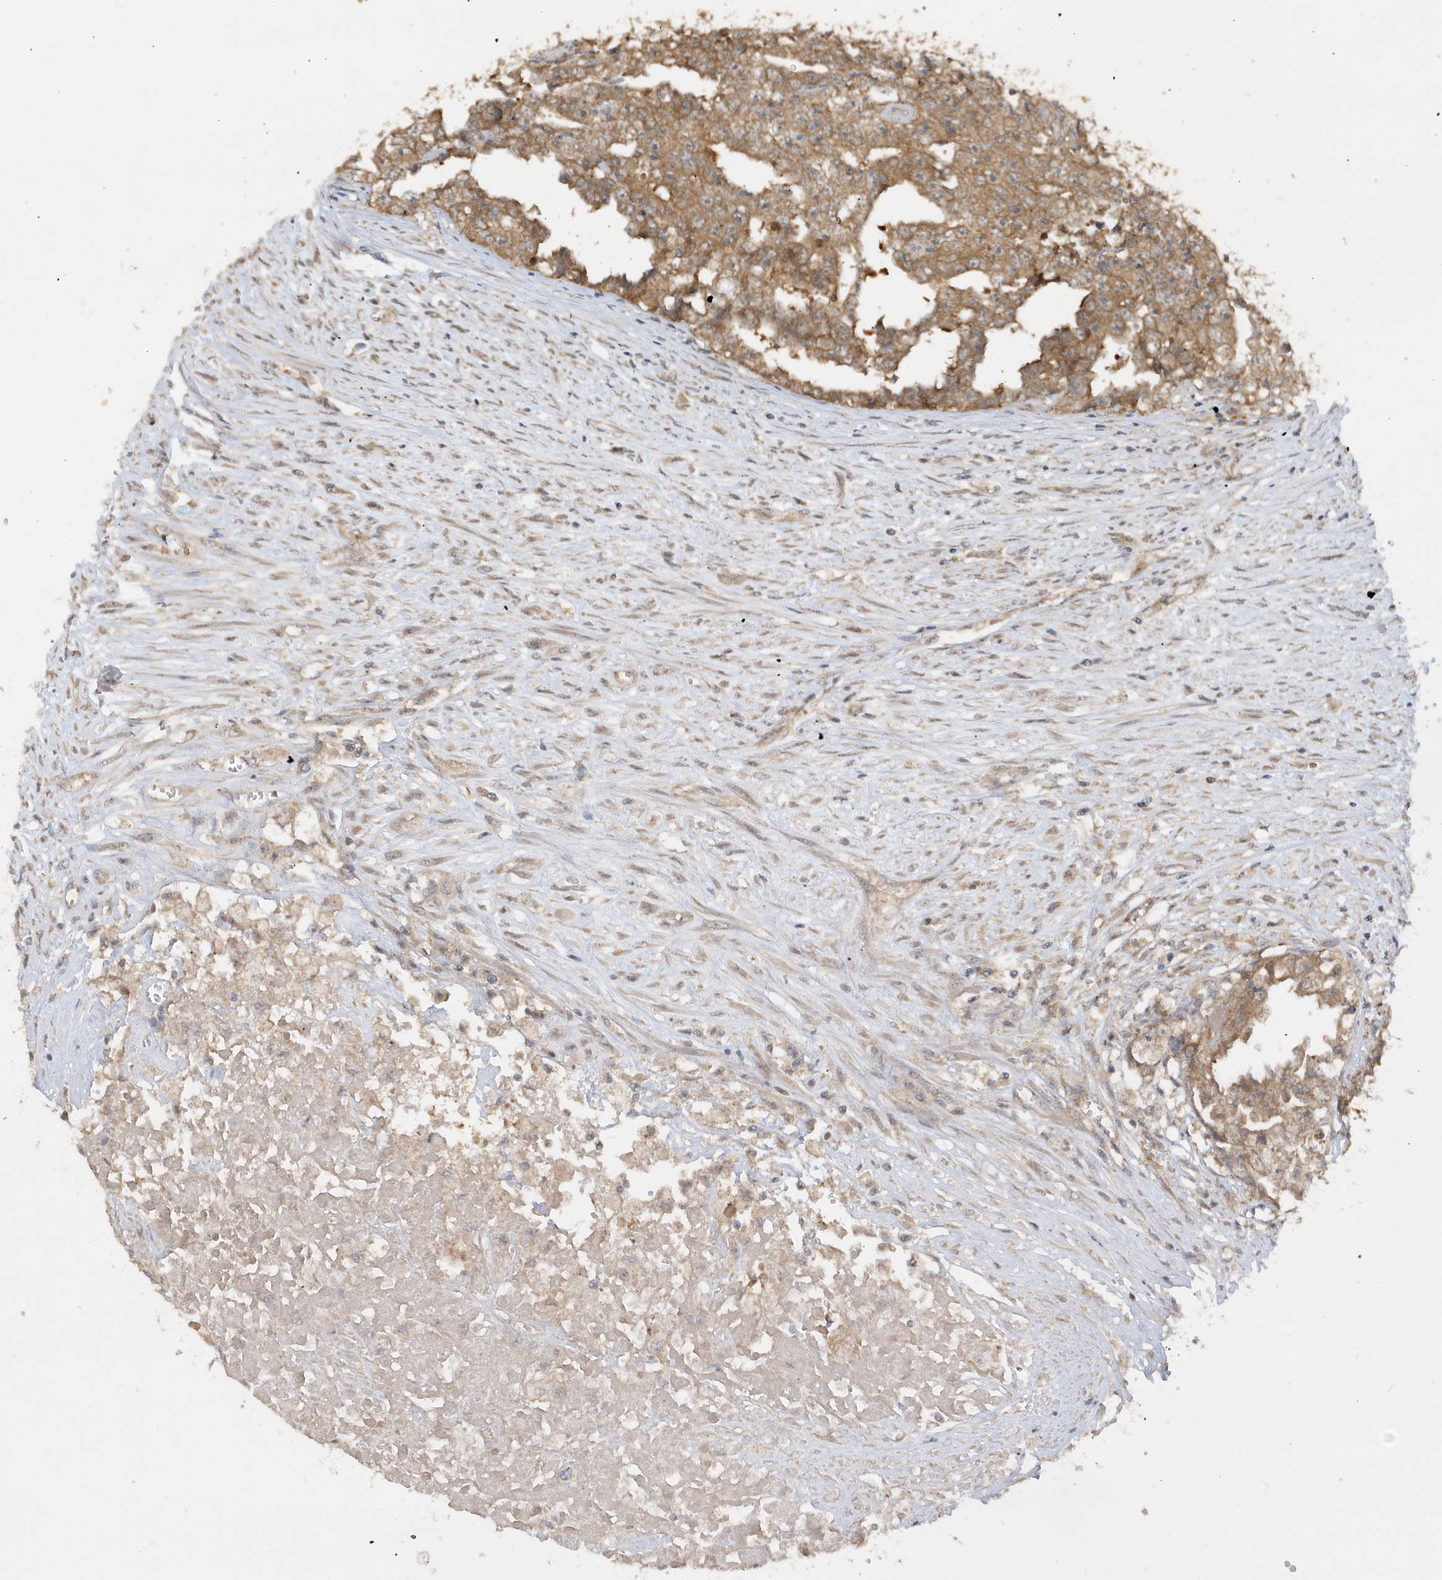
{"staining": {"intensity": "moderate", "quantity": "<25%", "location": "cytoplasmic/membranous"}, "tissue": "testis cancer", "cell_type": "Tumor cells", "image_type": "cancer", "snomed": [{"axis": "morphology", "description": "Seminoma, NOS"}, {"axis": "morphology", "description": "Carcinoma, Embryonal, NOS"}, {"axis": "topography", "description": "Testis"}], "caption": "High-power microscopy captured an immunohistochemistry (IHC) image of seminoma (testis), revealing moderate cytoplasmic/membranous expression in approximately <25% of tumor cells.", "gene": "RPE", "patient": {"sex": "male", "age": 43}}